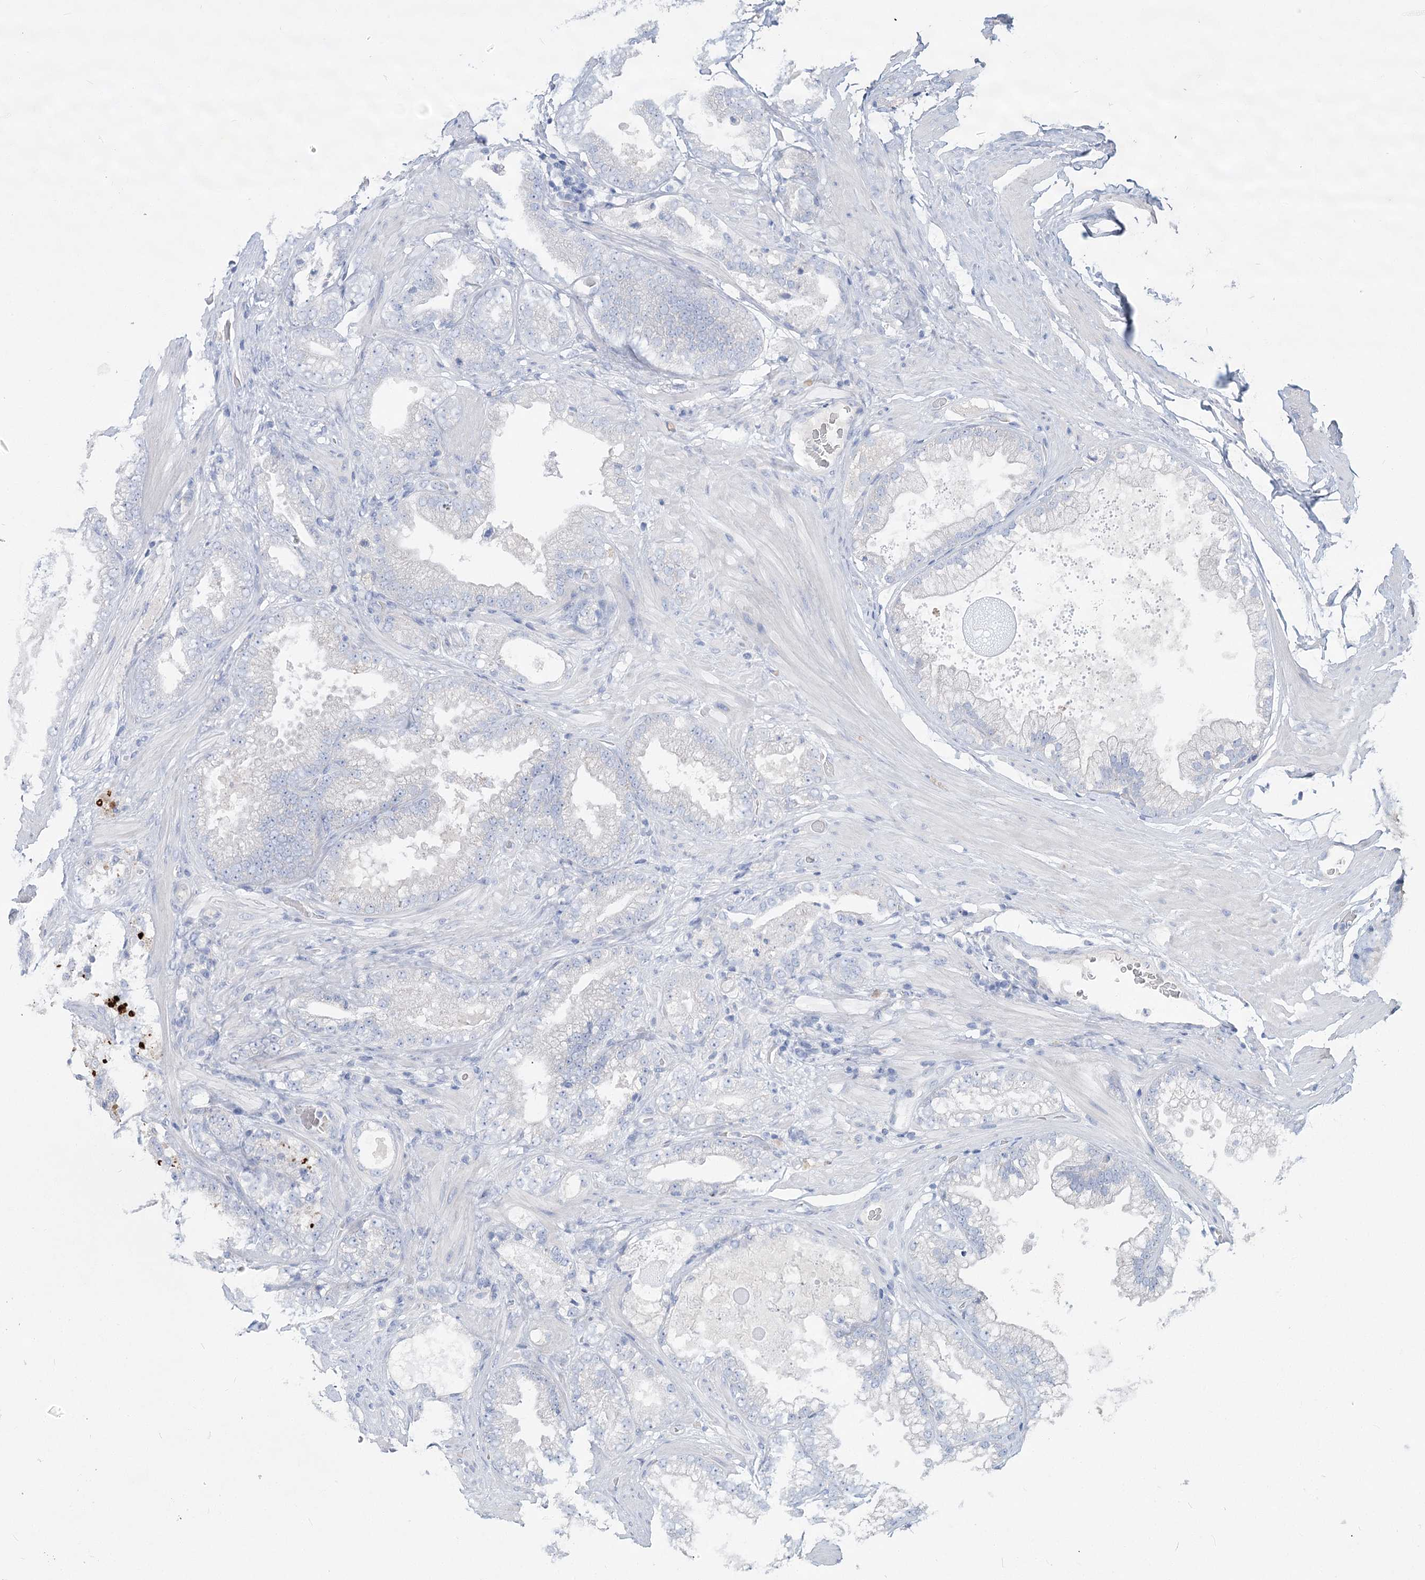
{"staining": {"intensity": "negative", "quantity": "none", "location": "none"}, "tissue": "prostate cancer", "cell_type": "Tumor cells", "image_type": "cancer", "snomed": [{"axis": "morphology", "description": "Adenocarcinoma, High grade"}, {"axis": "topography", "description": "Prostate"}], "caption": "Tumor cells show no significant expression in prostate adenocarcinoma (high-grade). (Brightfield microscopy of DAB (3,3'-diaminobenzidine) immunohistochemistry at high magnification).", "gene": "SLC9A3", "patient": {"sex": "male", "age": 58}}